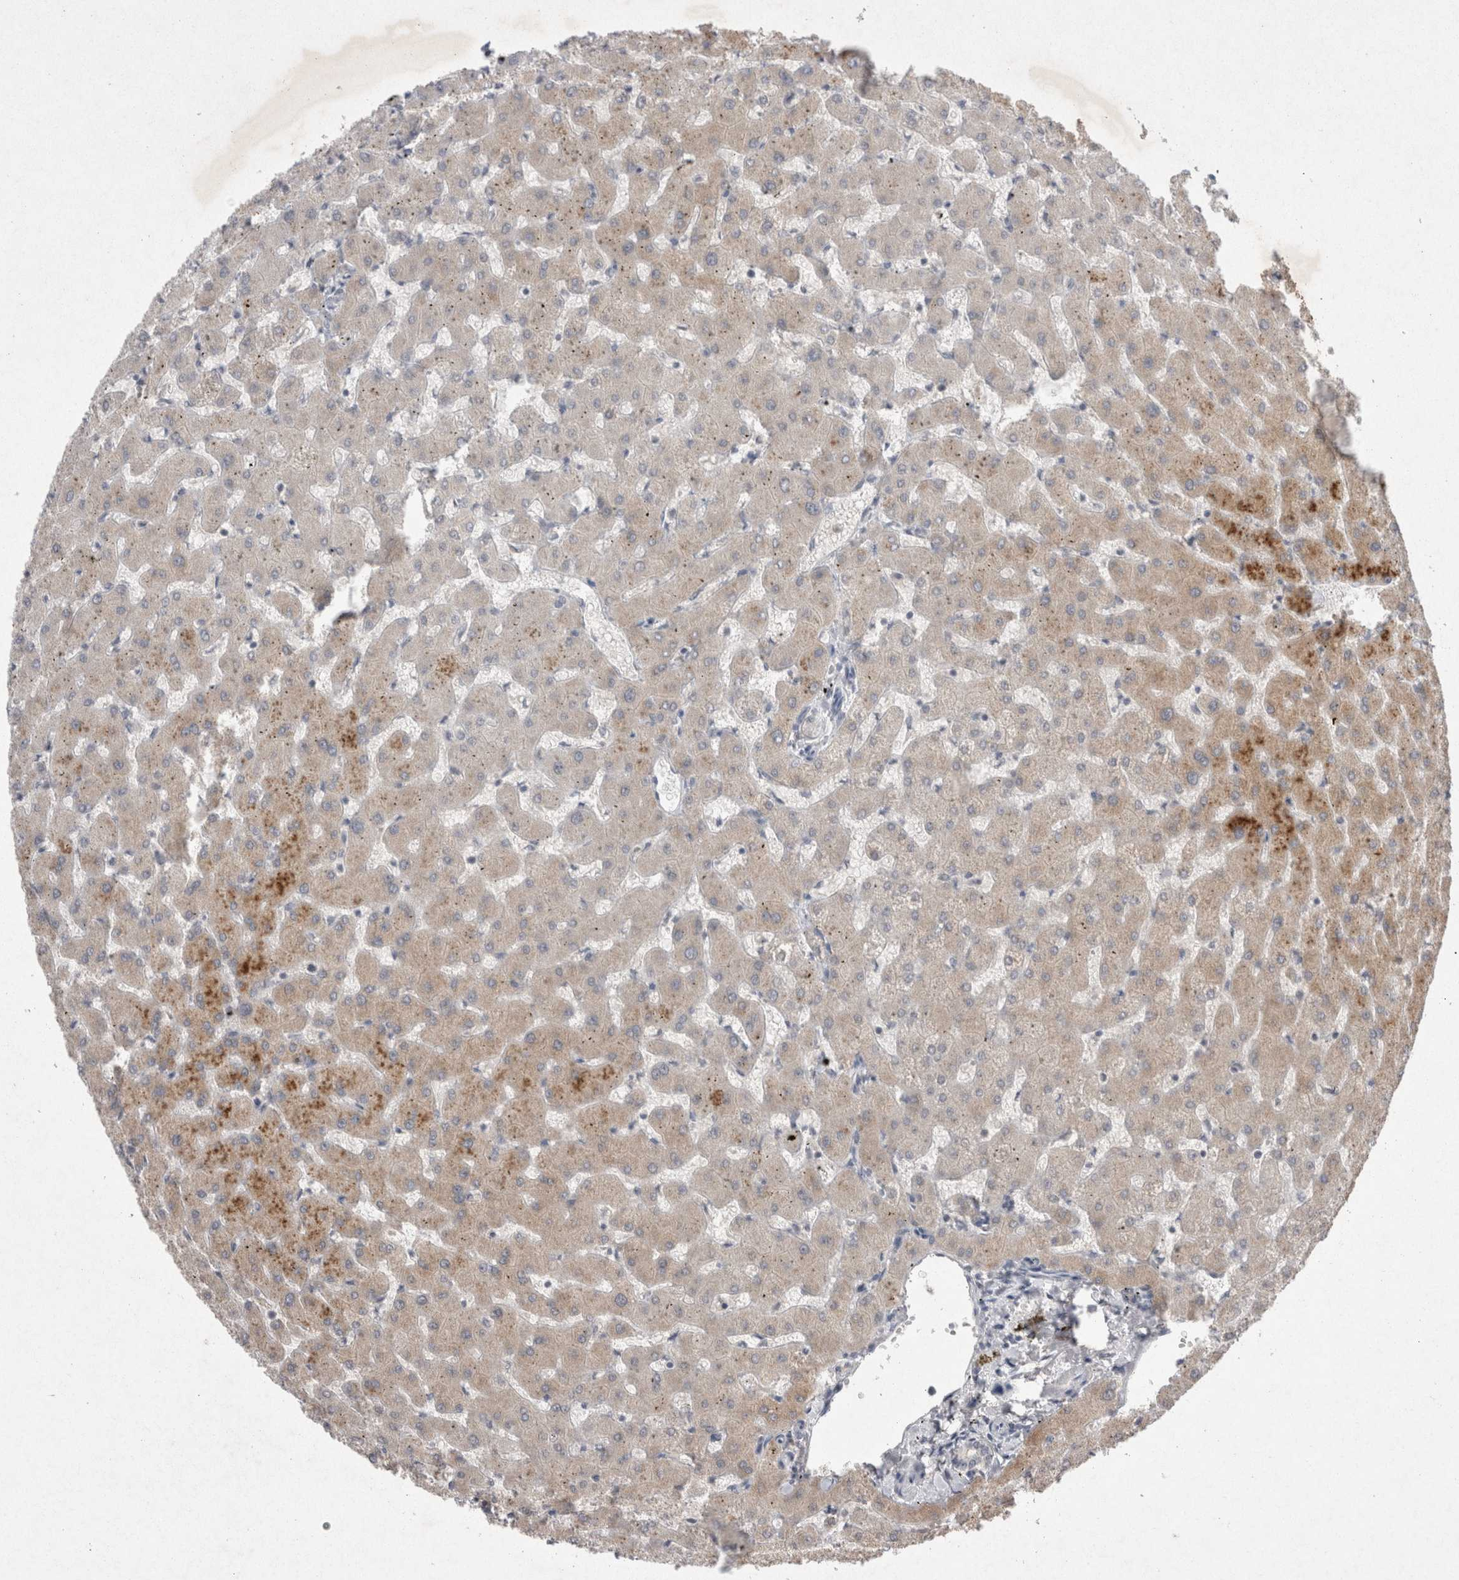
{"staining": {"intensity": "negative", "quantity": "none", "location": "none"}, "tissue": "liver", "cell_type": "Cholangiocytes", "image_type": "normal", "snomed": [{"axis": "morphology", "description": "Normal tissue, NOS"}, {"axis": "topography", "description": "Liver"}], "caption": "The IHC photomicrograph has no significant staining in cholangiocytes of liver. (Stains: DAB (3,3'-diaminobenzidine) immunohistochemistry with hematoxylin counter stain, Microscopy: brightfield microscopy at high magnification).", "gene": "LYVE1", "patient": {"sex": "female", "age": 63}}